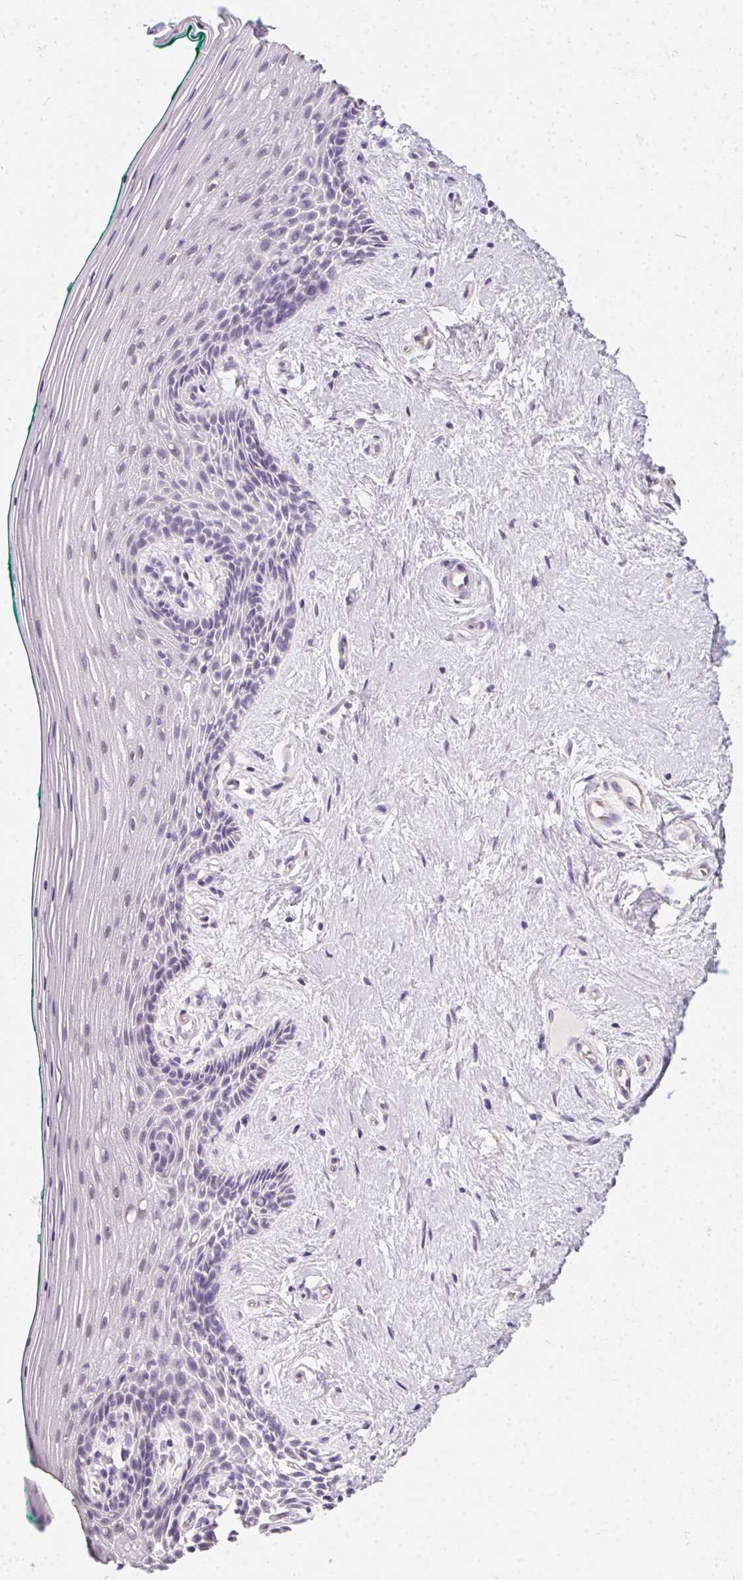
{"staining": {"intensity": "negative", "quantity": "none", "location": "none"}, "tissue": "vagina", "cell_type": "Squamous epithelial cells", "image_type": "normal", "snomed": [{"axis": "morphology", "description": "Normal tissue, NOS"}, {"axis": "topography", "description": "Vagina"}], "caption": "Immunohistochemistry of unremarkable human vagina exhibits no positivity in squamous epithelial cells.", "gene": "ZBBX", "patient": {"sex": "female", "age": 45}}